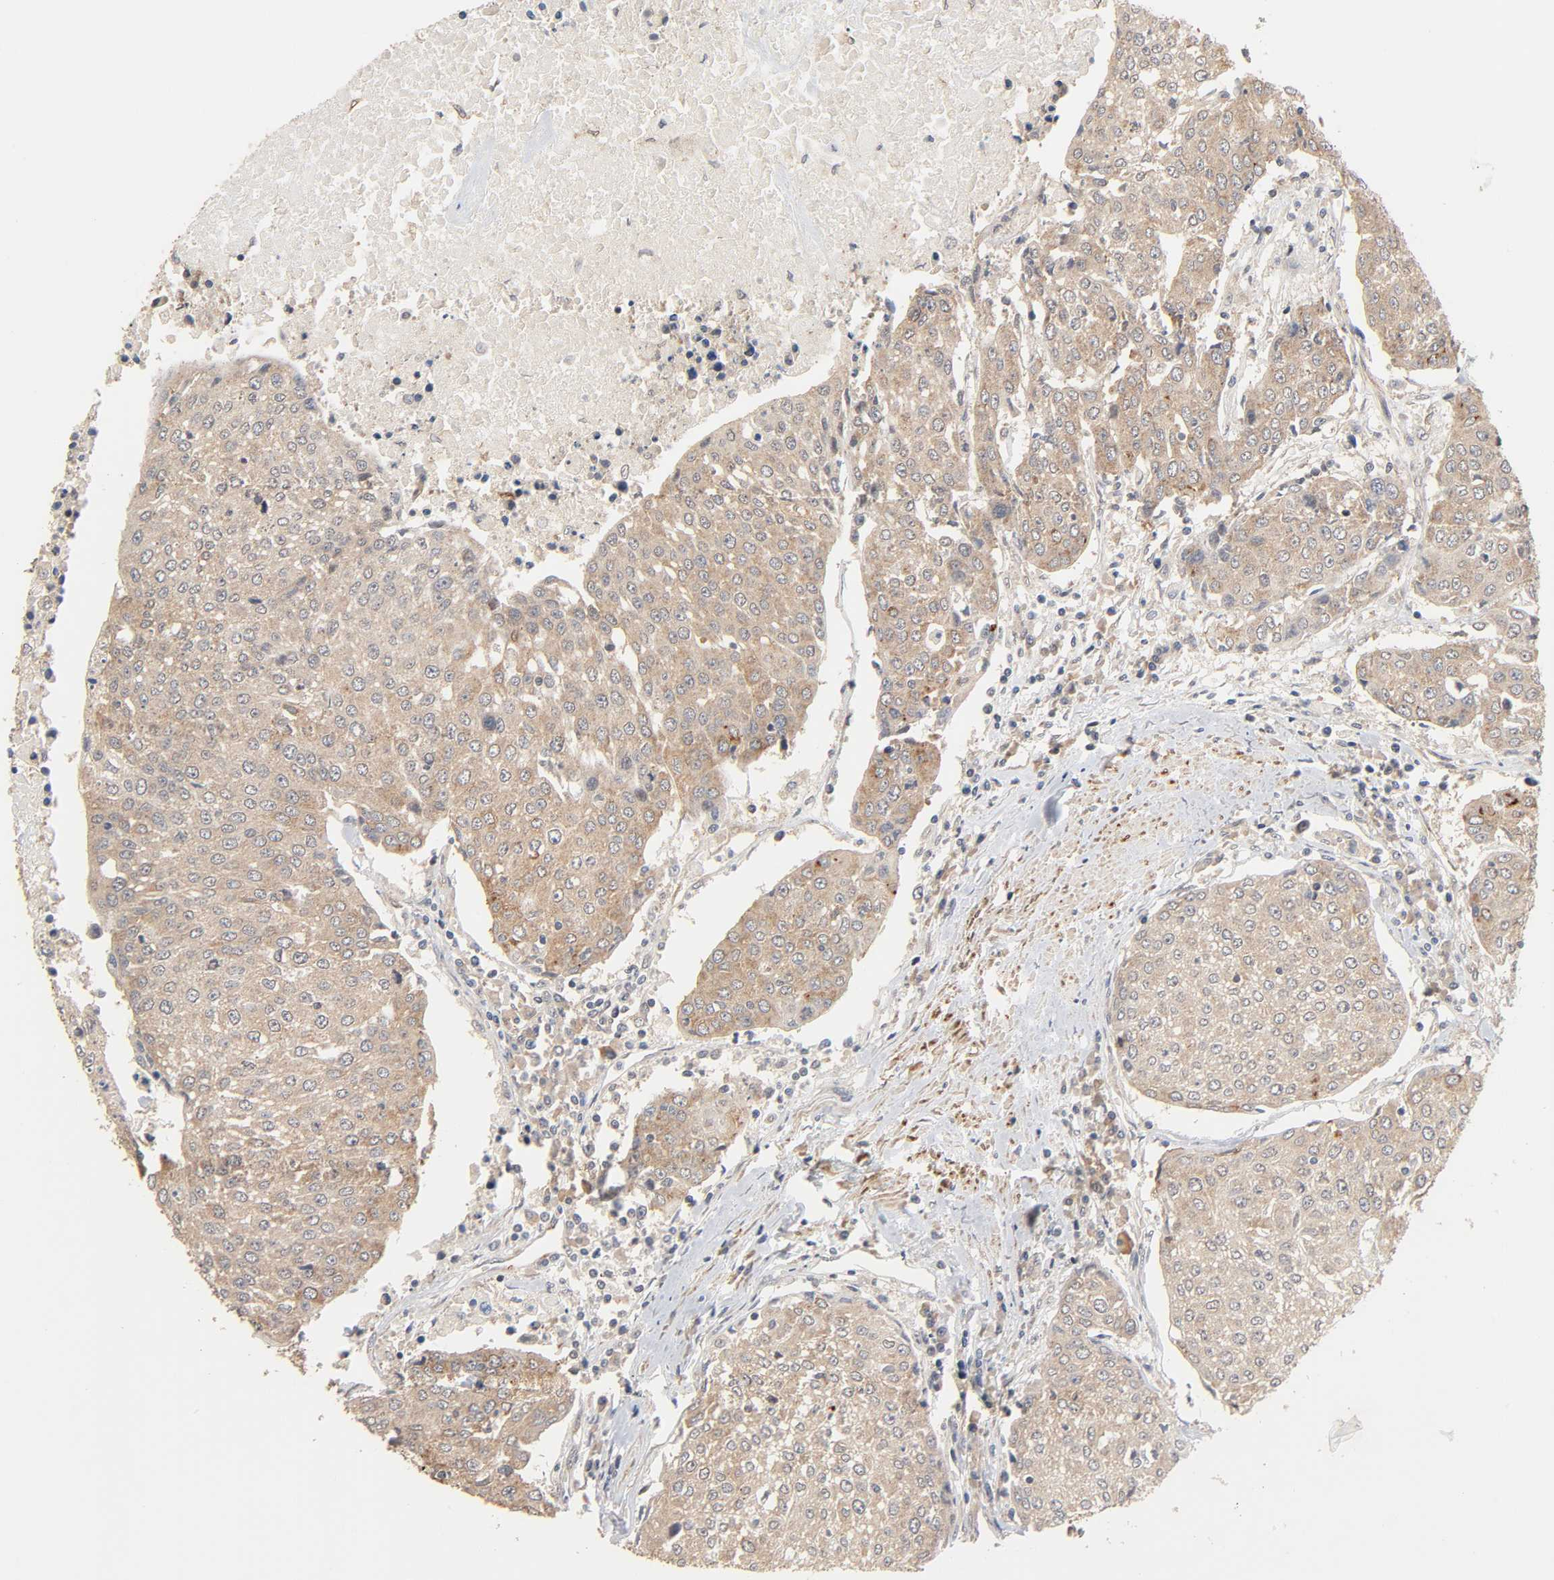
{"staining": {"intensity": "moderate", "quantity": ">75%", "location": "cytoplasmic/membranous"}, "tissue": "urothelial cancer", "cell_type": "Tumor cells", "image_type": "cancer", "snomed": [{"axis": "morphology", "description": "Urothelial carcinoma, High grade"}, {"axis": "topography", "description": "Urinary bladder"}], "caption": "High-power microscopy captured an immunohistochemistry (IHC) micrograph of urothelial carcinoma (high-grade), revealing moderate cytoplasmic/membranous positivity in about >75% of tumor cells.", "gene": "NEMF", "patient": {"sex": "female", "age": 85}}